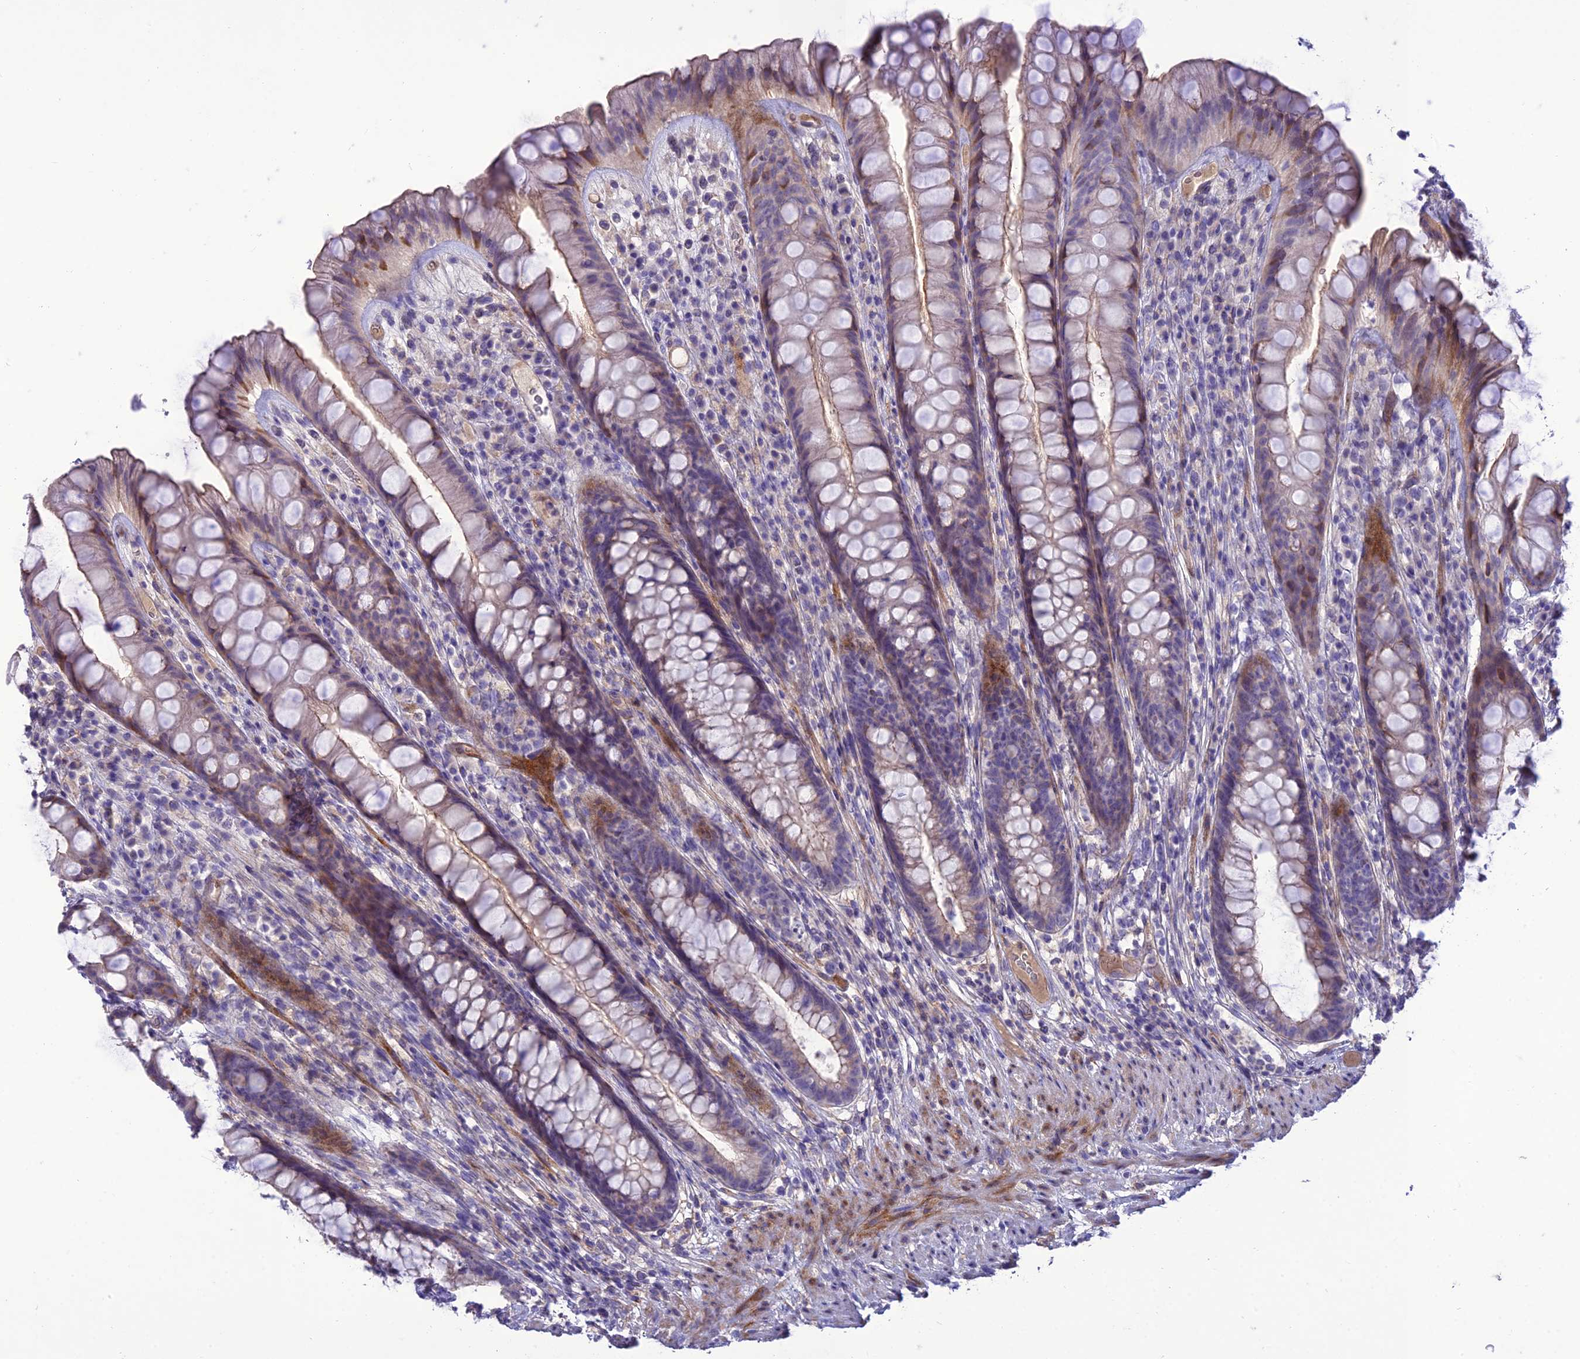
{"staining": {"intensity": "moderate", "quantity": "<25%", "location": "cytoplasmic/membranous"}, "tissue": "rectum", "cell_type": "Glandular cells", "image_type": "normal", "snomed": [{"axis": "morphology", "description": "Normal tissue, NOS"}, {"axis": "topography", "description": "Rectum"}], "caption": "Human rectum stained with a brown dye exhibits moderate cytoplasmic/membranous positive expression in approximately <25% of glandular cells.", "gene": "TEKT3", "patient": {"sex": "male", "age": 74}}